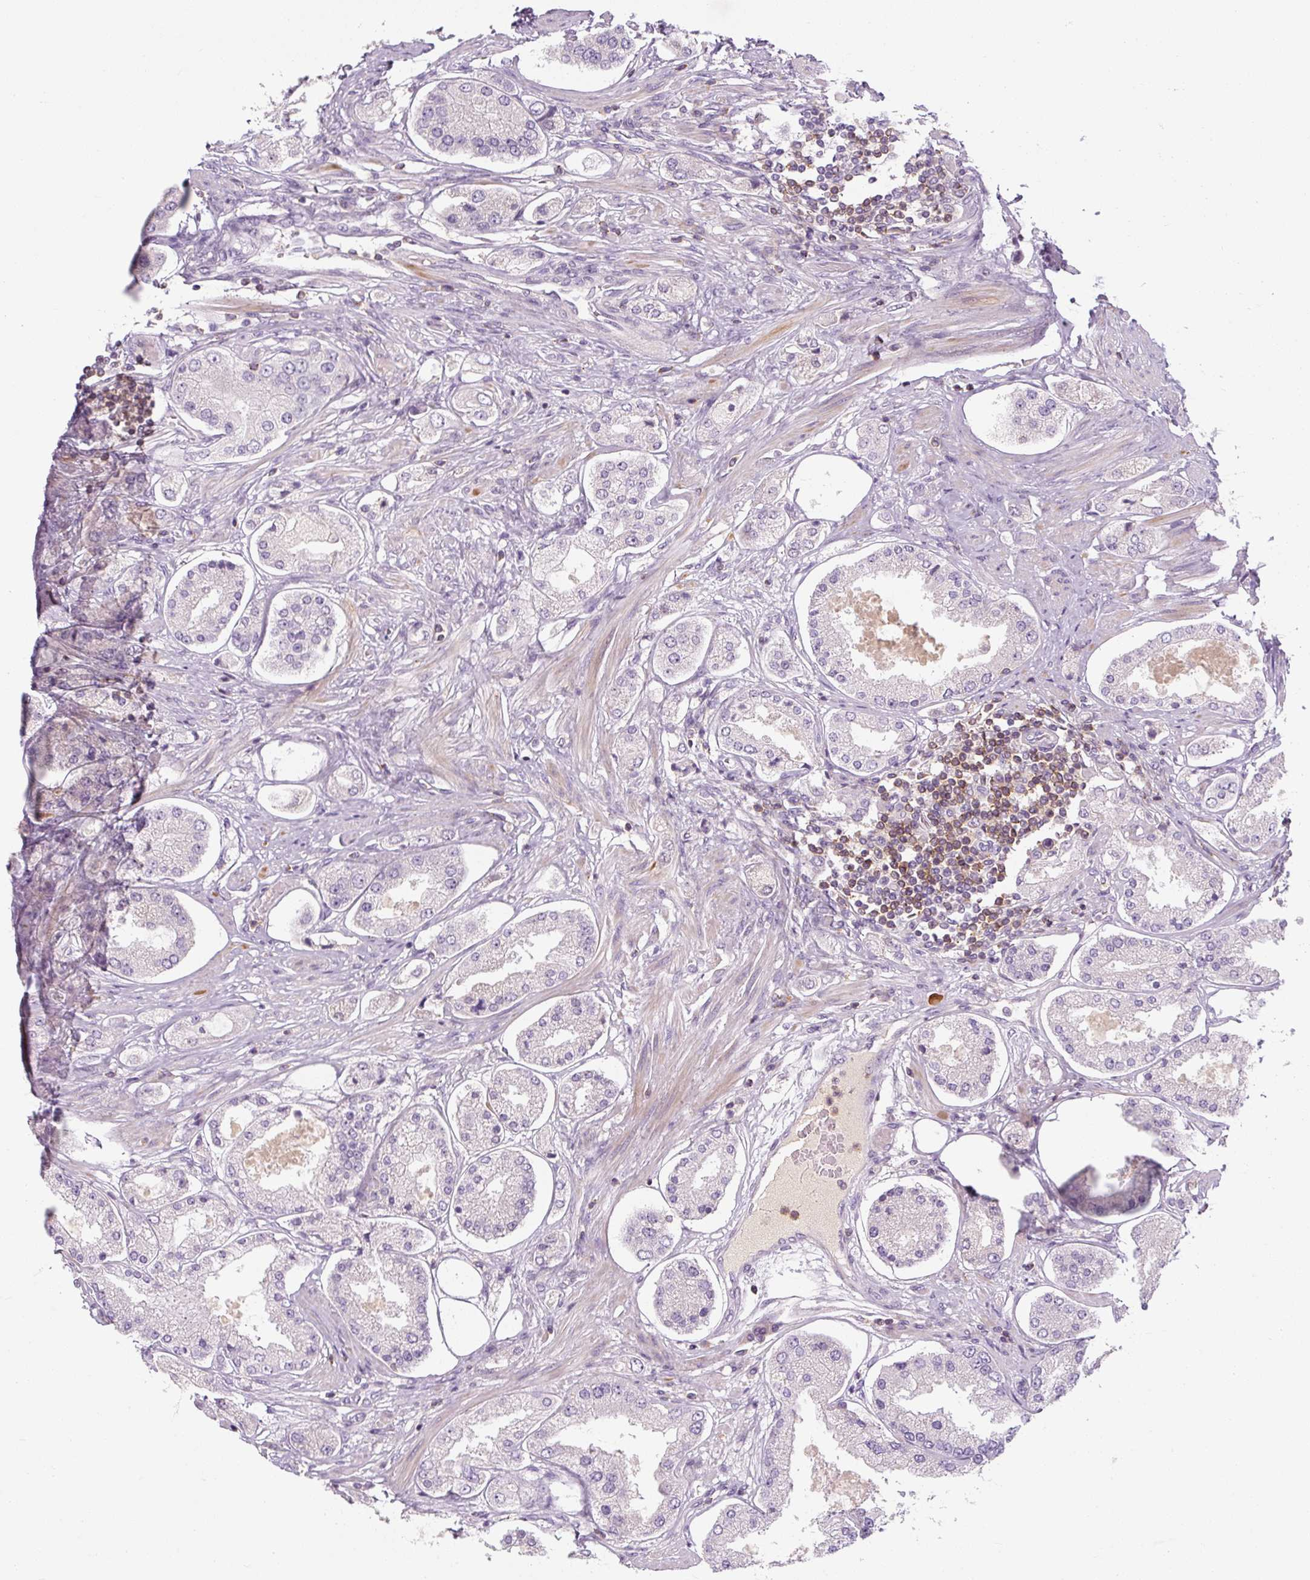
{"staining": {"intensity": "negative", "quantity": "none", "location": "none"}, "tissue": "prostate cancer", "cell_type": "Tumor cells", "image_type": "cancer", "snomed": [{"axis": "morphology", "description": "Adenocarcinoma, High grade"}, {"axis": "topography", "description": "Prostate"}], "caption": "Immunohistochemical staining of human prostate cancer shows no significant positivity in tumor cells. Nuclei are stained in blue.", "gene": "TIGD2", "patient": {"sex": "male", "age": 69}}